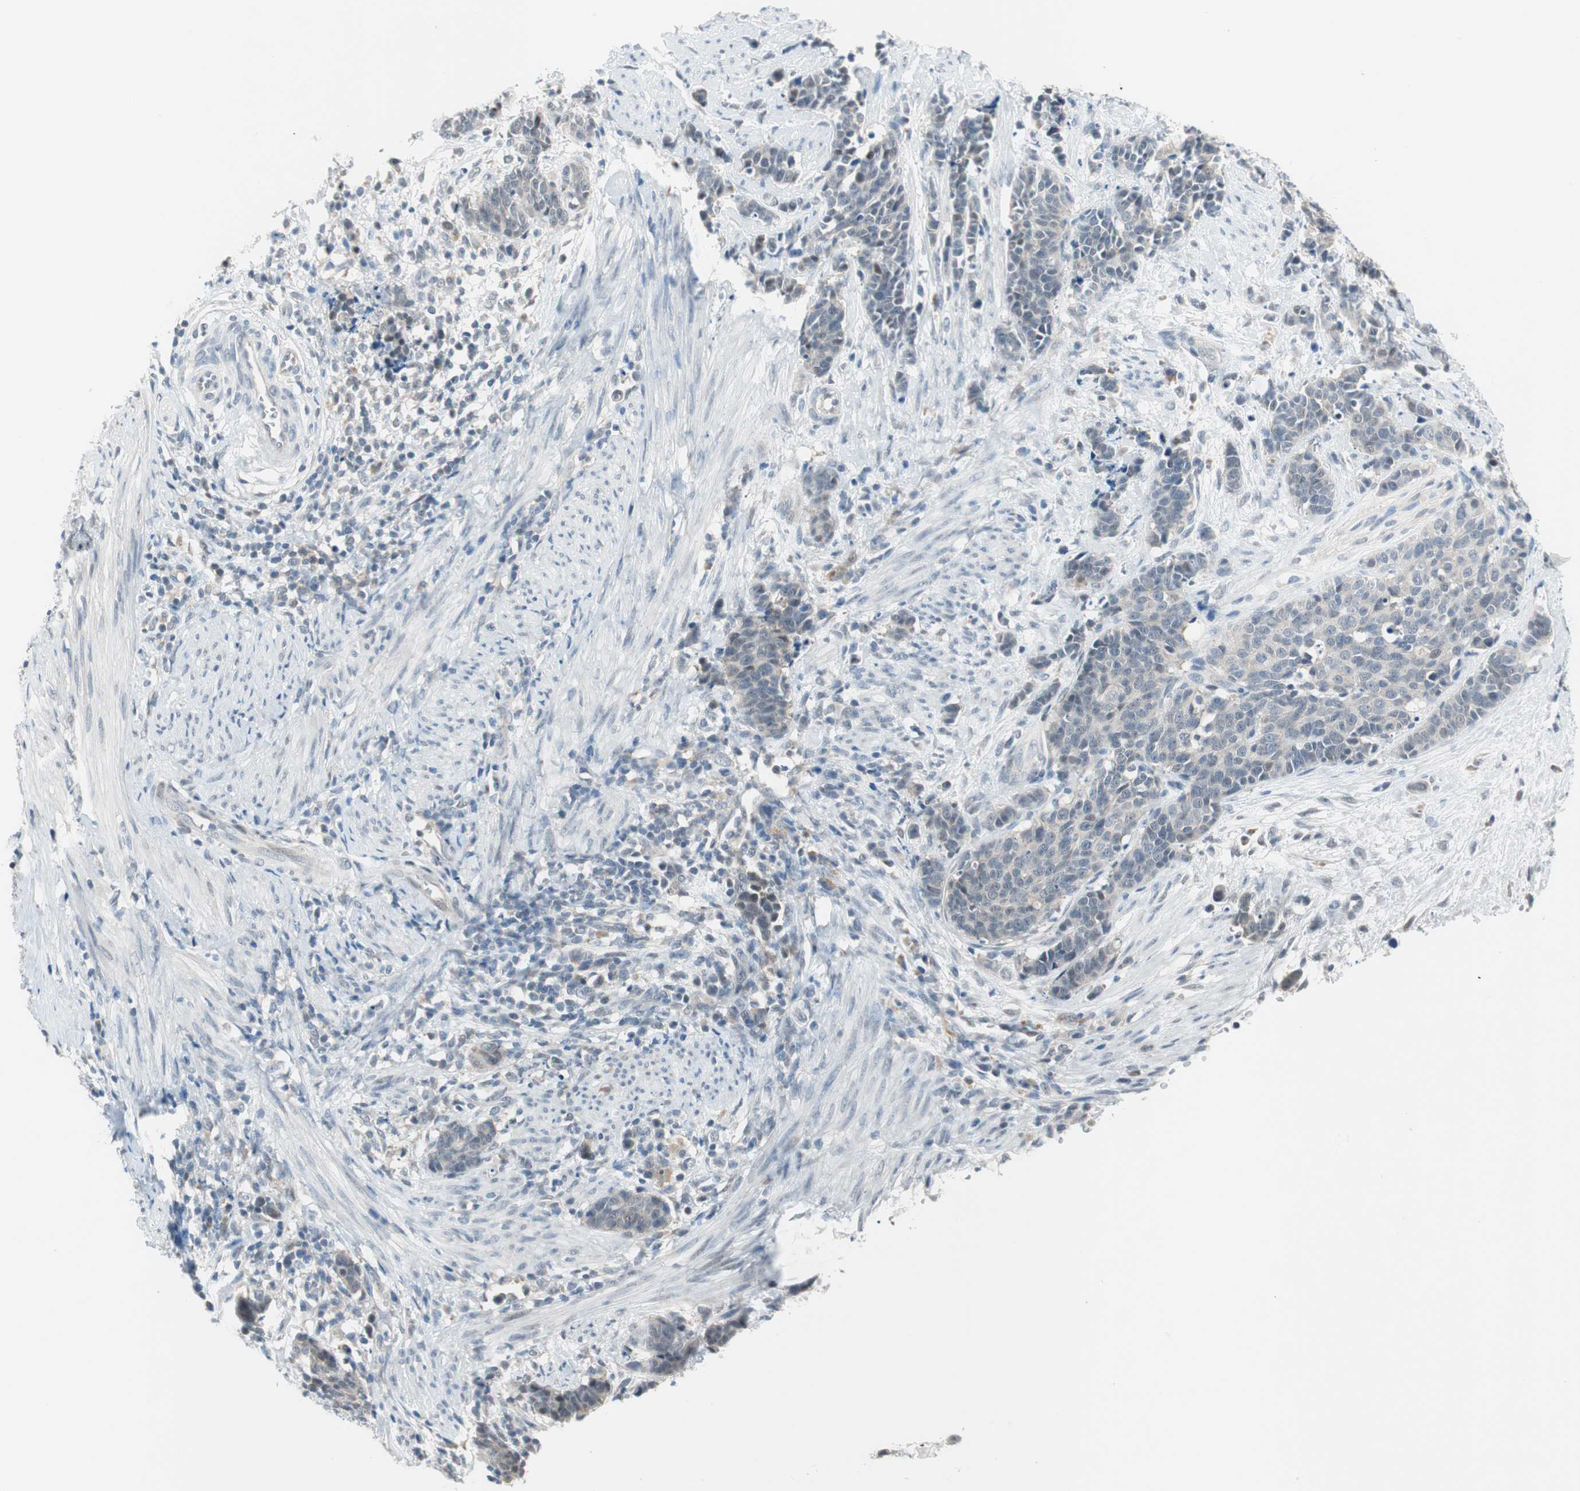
{"staining": {"intensity": "weak", "quantity": "<25%", "location": "nuclear"}, "tissue": "cervical cancer", "cell_type": "Tumor cells", "image_type": "cancer", "snomed": [{"axis": "morphology", "description": "Squamous cell carcinoma, NOS"}, {"axis": "topography", "description": "Cervix"}], "caption": "Tumor cells show no significant protein staining in cervical squamous cell carcinoma. (Stains: DAB IHC with hematoxylin counter stain, Microscopy: brightfield microscopy at high magnification).", "gene": "GRHL1", "patient": {"sex": "female", "age": 35}}